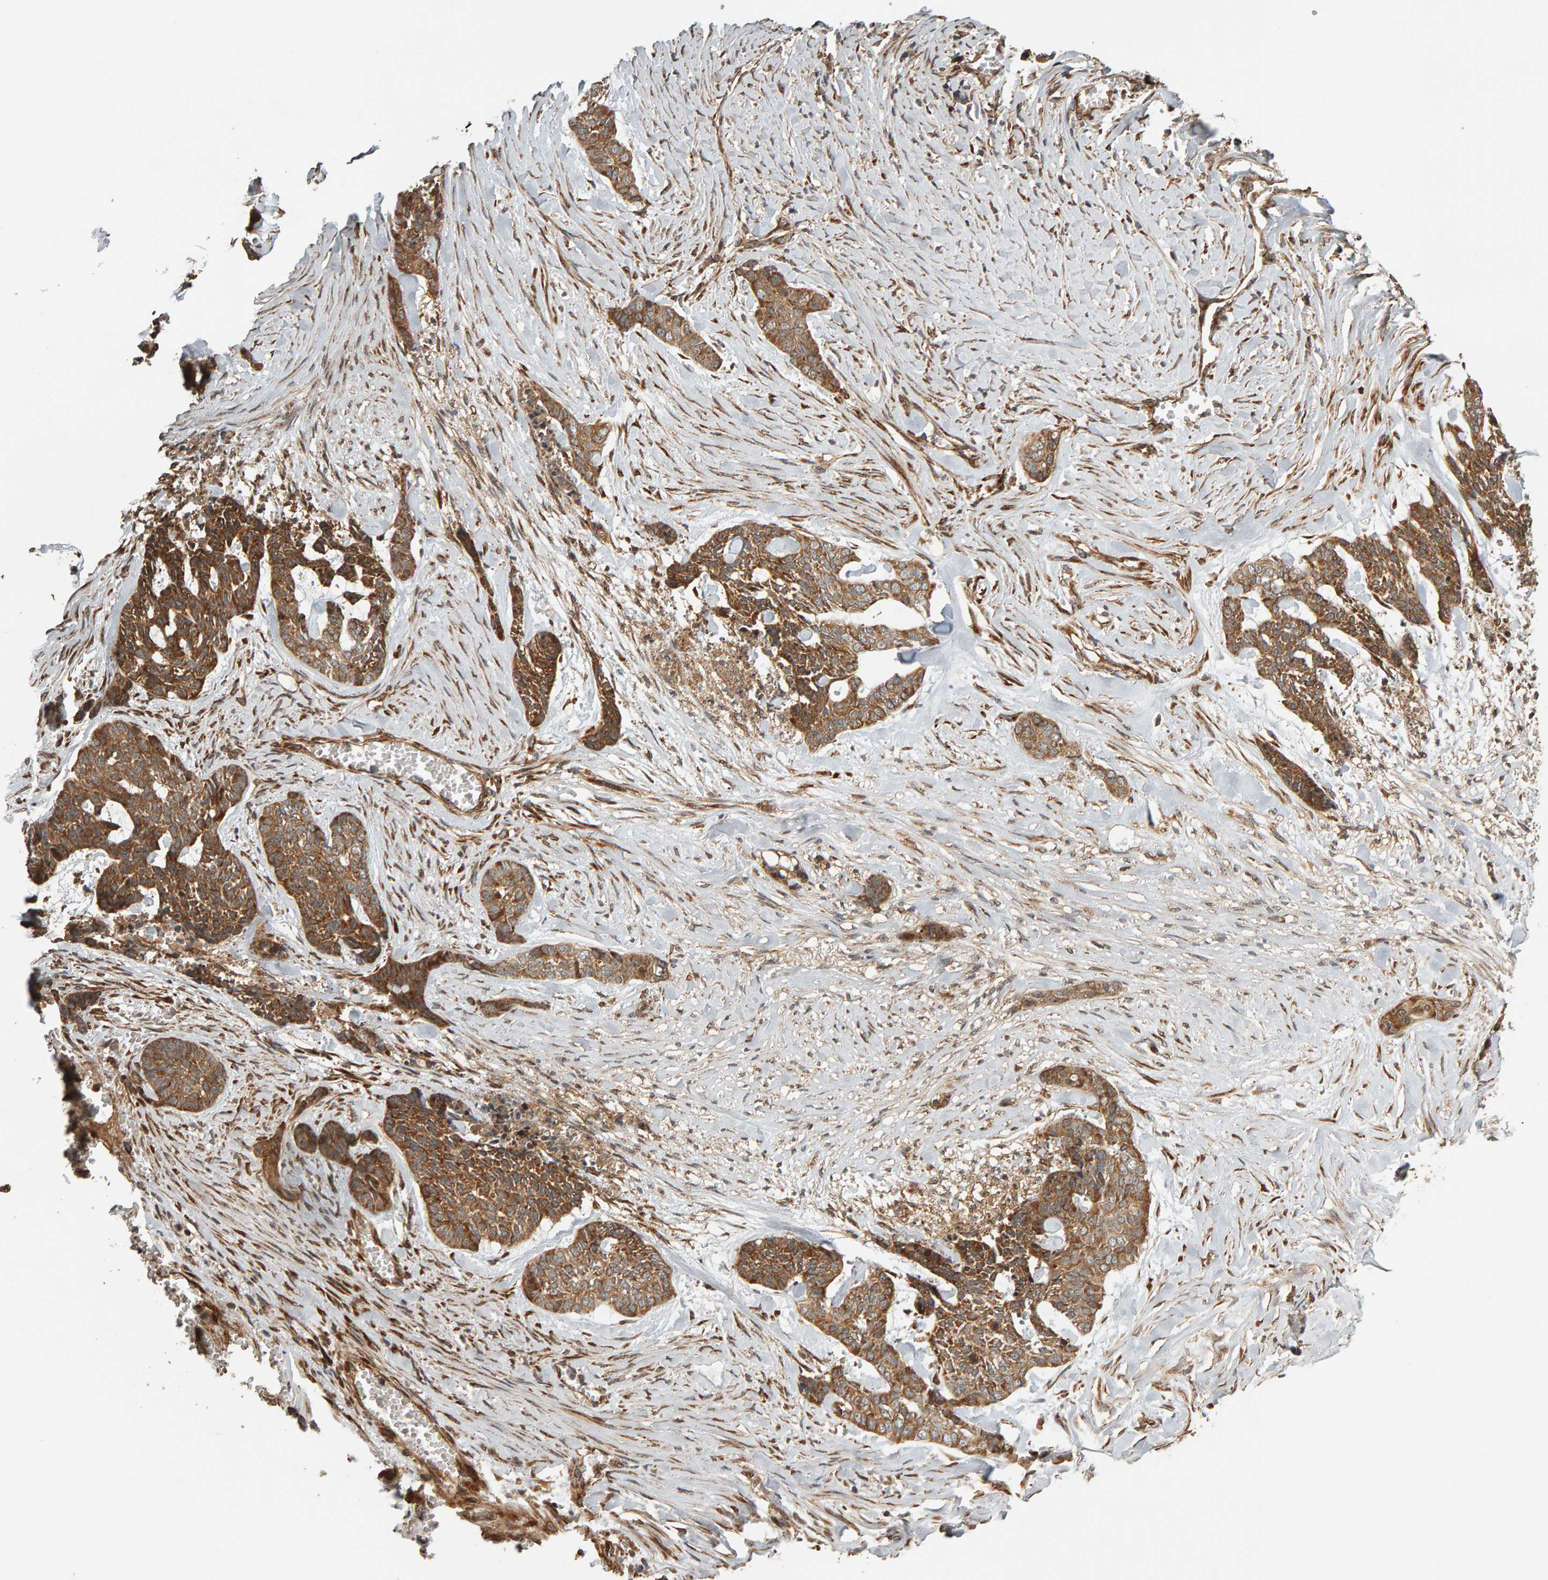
{"staining": {"intensity": "moderate", "quantity": ">75%", "location": "cytoplasmic/membranous"}, "tissue": "skin cancer", "cell_type": "Tumor cells", "image_type": "cancer", "snomed": [{"axis": "morphology", "description": "Basal cell carcinoma"}, {"axis": "topography", "description": "Skin"}], "caption": "About >75% of tumor cells in skin basal cell carcinoma reveal moderate cytoplasmic/membranous protein expression as visualized by brown immunohistochemical staining.", "gene": "ZFAND1", "patient": {"sex": "female", "age": 64}}